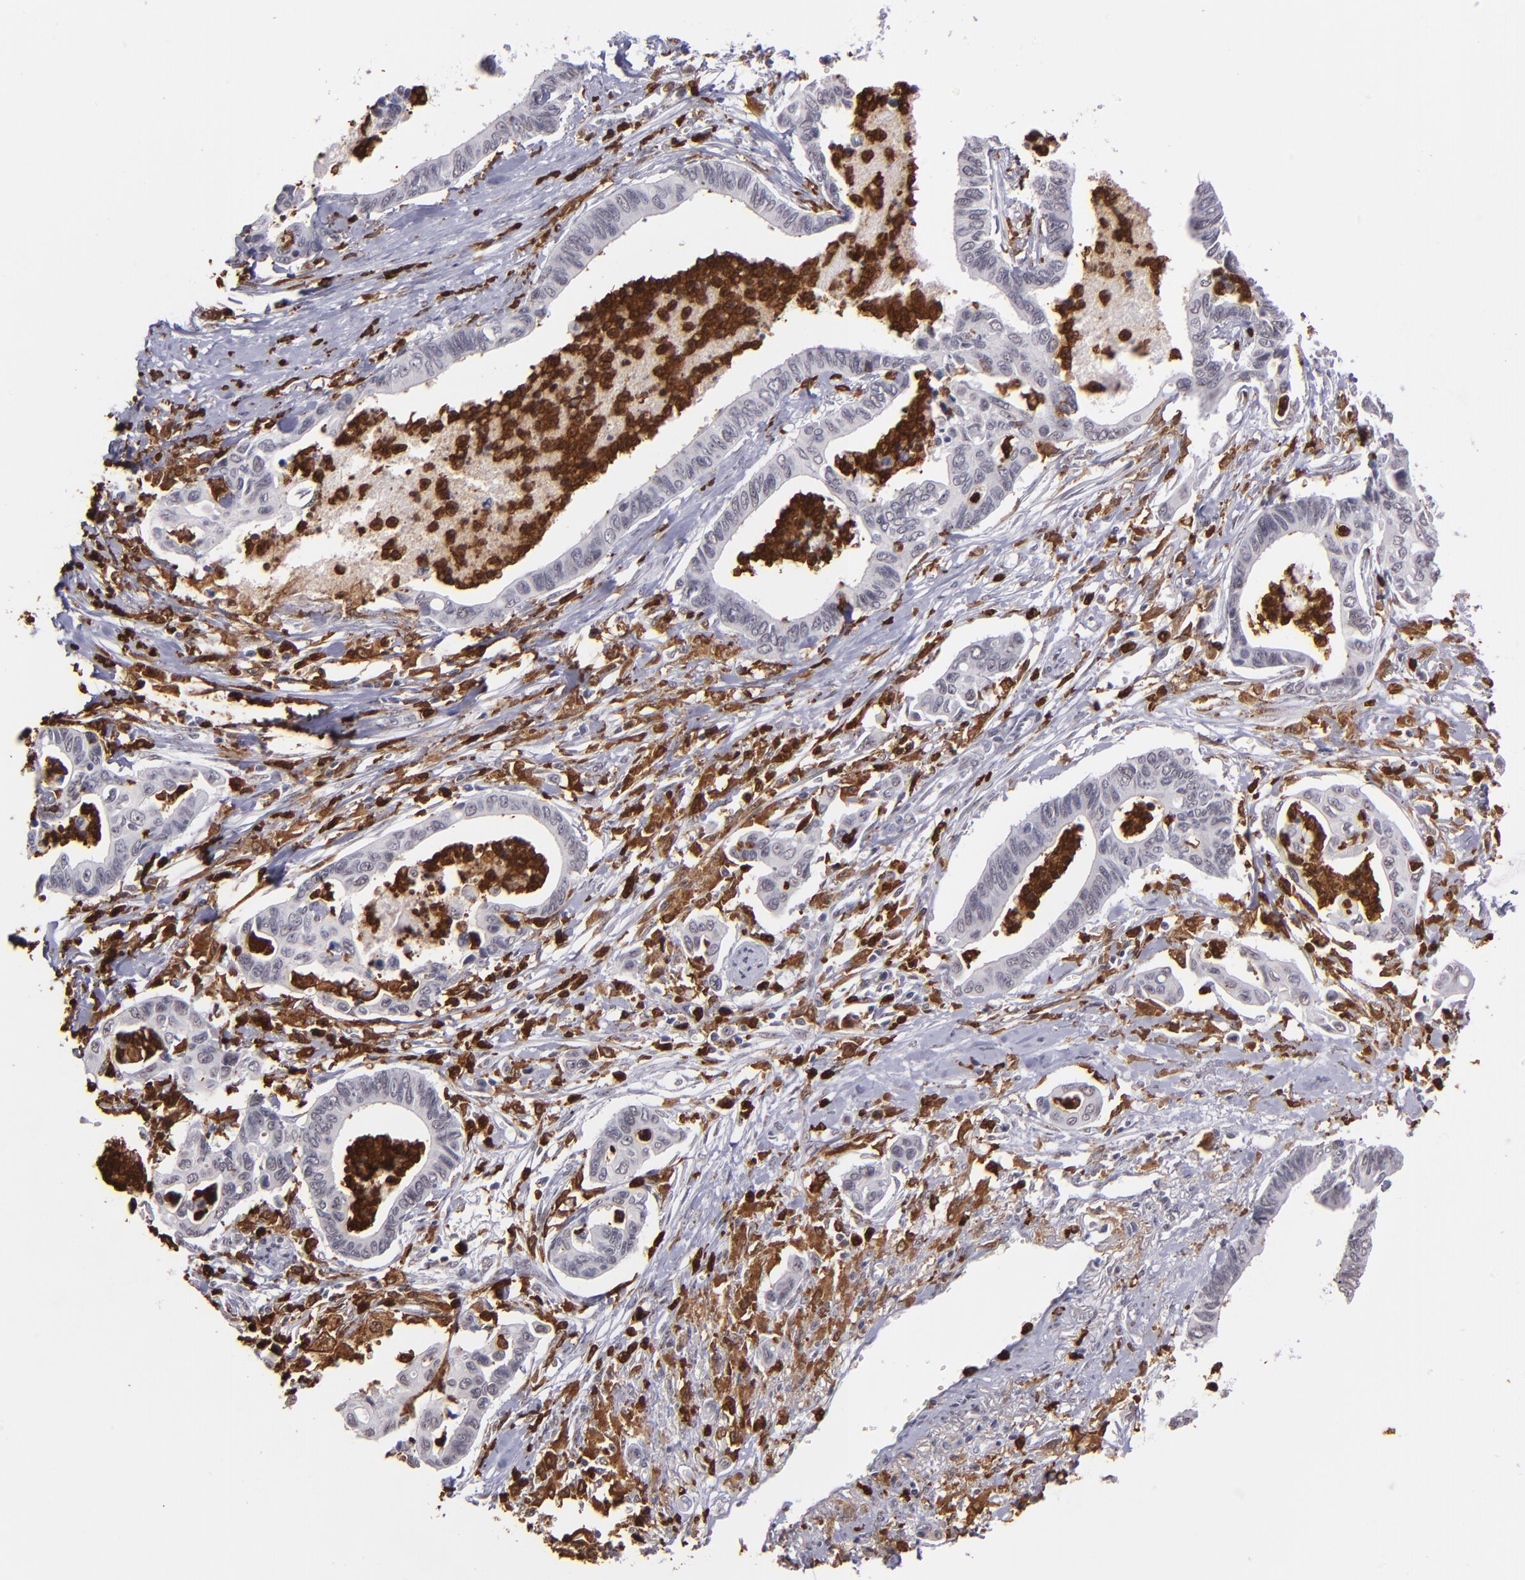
{"staining": {"intensity": "negative", "quantity": "none", "location": "none"}, "tissue": "pancreatic cancer", "cell_type": "Tumor cells", "image_type": "cancer", "snomed": [{"axis": "morphology", "description": "Adenocarcinoma, NOS"}, {"axis": "topography", "description": "Pancreas"}], "caption": "There is no significant staining in tumor cells of pancreatic adenocarcinoma.", "gene": "NCF2", "patient": {"sex": "female", "age": 70}}